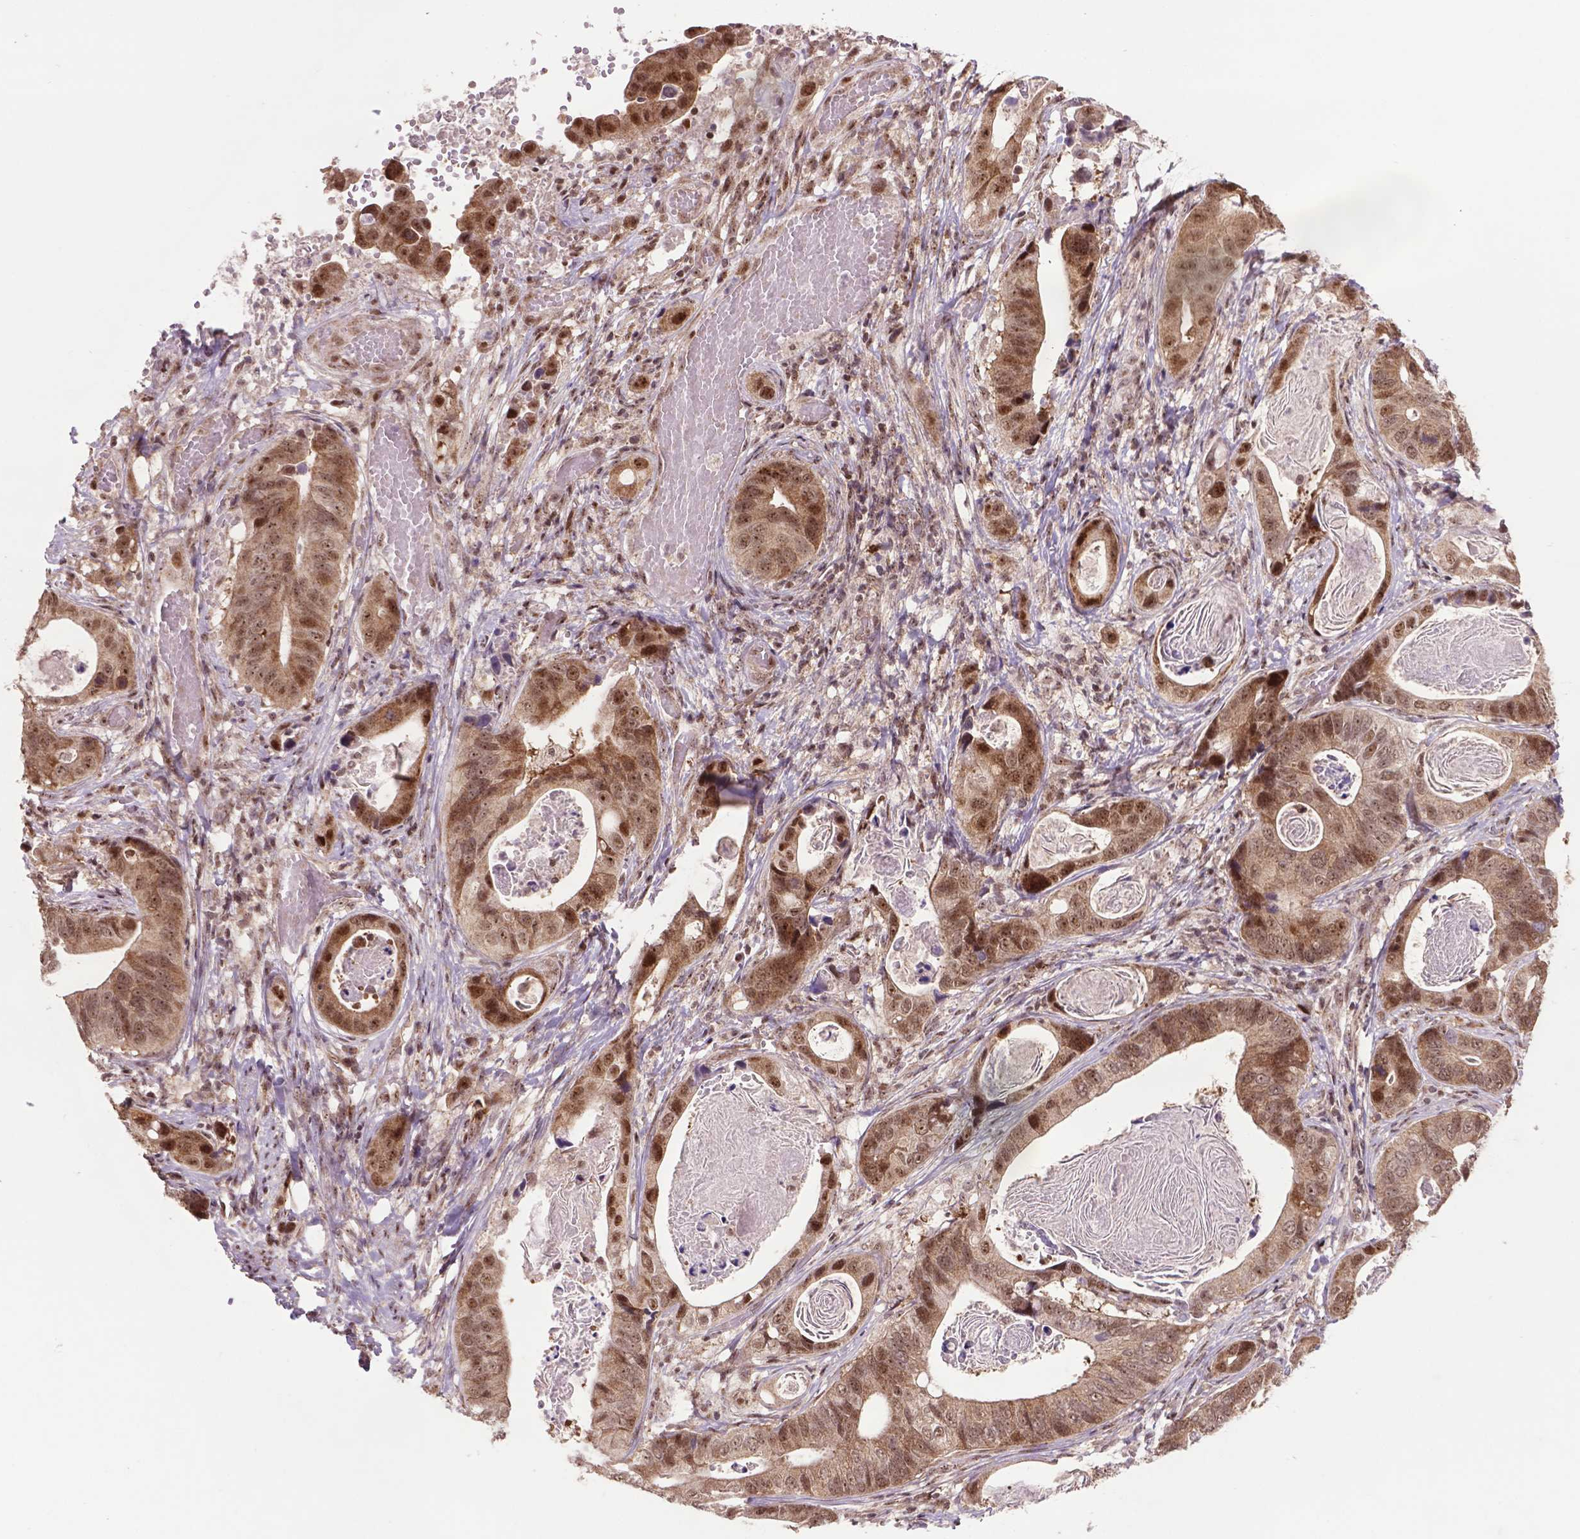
{"staining": {"intensity": "moderate", "quantity": ">75%", "location": "cytoplasmic/membranous,nuclear"}, "tissue": "stomach cancer", "cell_type": "Tumor cells", "image_type": "cancer", "snomed": [{"axis": "morphology", "description": "Adenocarcinoma, NOS"}, {"axis": "topography", "description": "Stomach"}], "caption": "A brown stain highlights moderate cytoplasmic/membranous and nuclear expression of a protein in human stomach cancer tumor cells.", "gene": "CSNK2A1", "patient": {"sex": "male", "age": 84}}